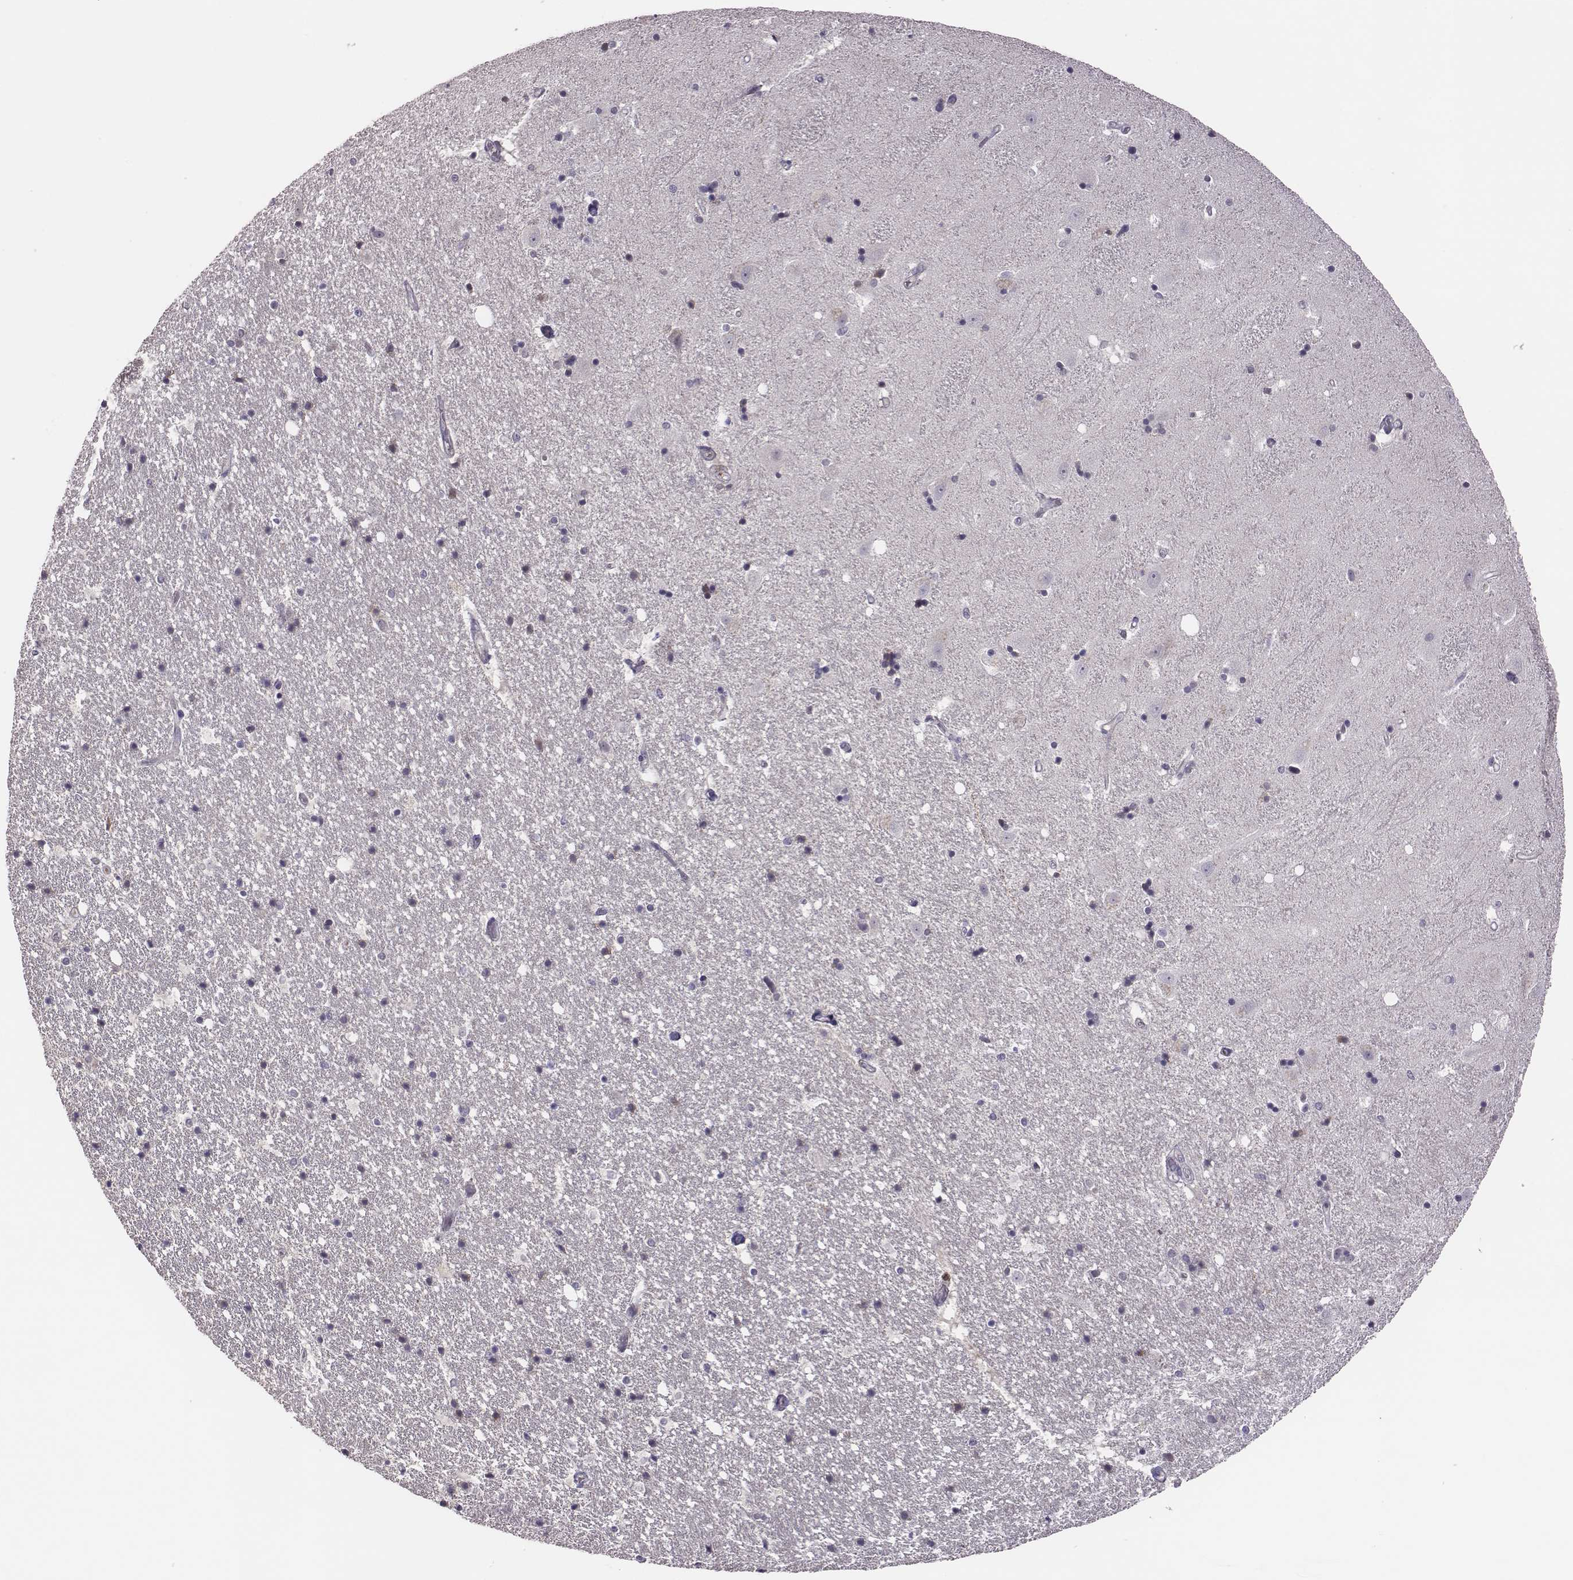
{"staining": {"intensity": "negative", "quantity": "none", "location": "none"}, "tissue": "hippocampus", "cell_type": "Glial cells", "image_type": "normal", "snomed": [{"axis": "morphology", "description": "Normal tissue, NOS"}, {"axis": "topography", "description": "Hippocampus"}], "caption": "IHC micrograph of unremarkable human hippocampus stained for a protein (brown), which reveals no expression in glial cells.", "gene": "KMO", "patient": {"sex": "male", "age": 49}}